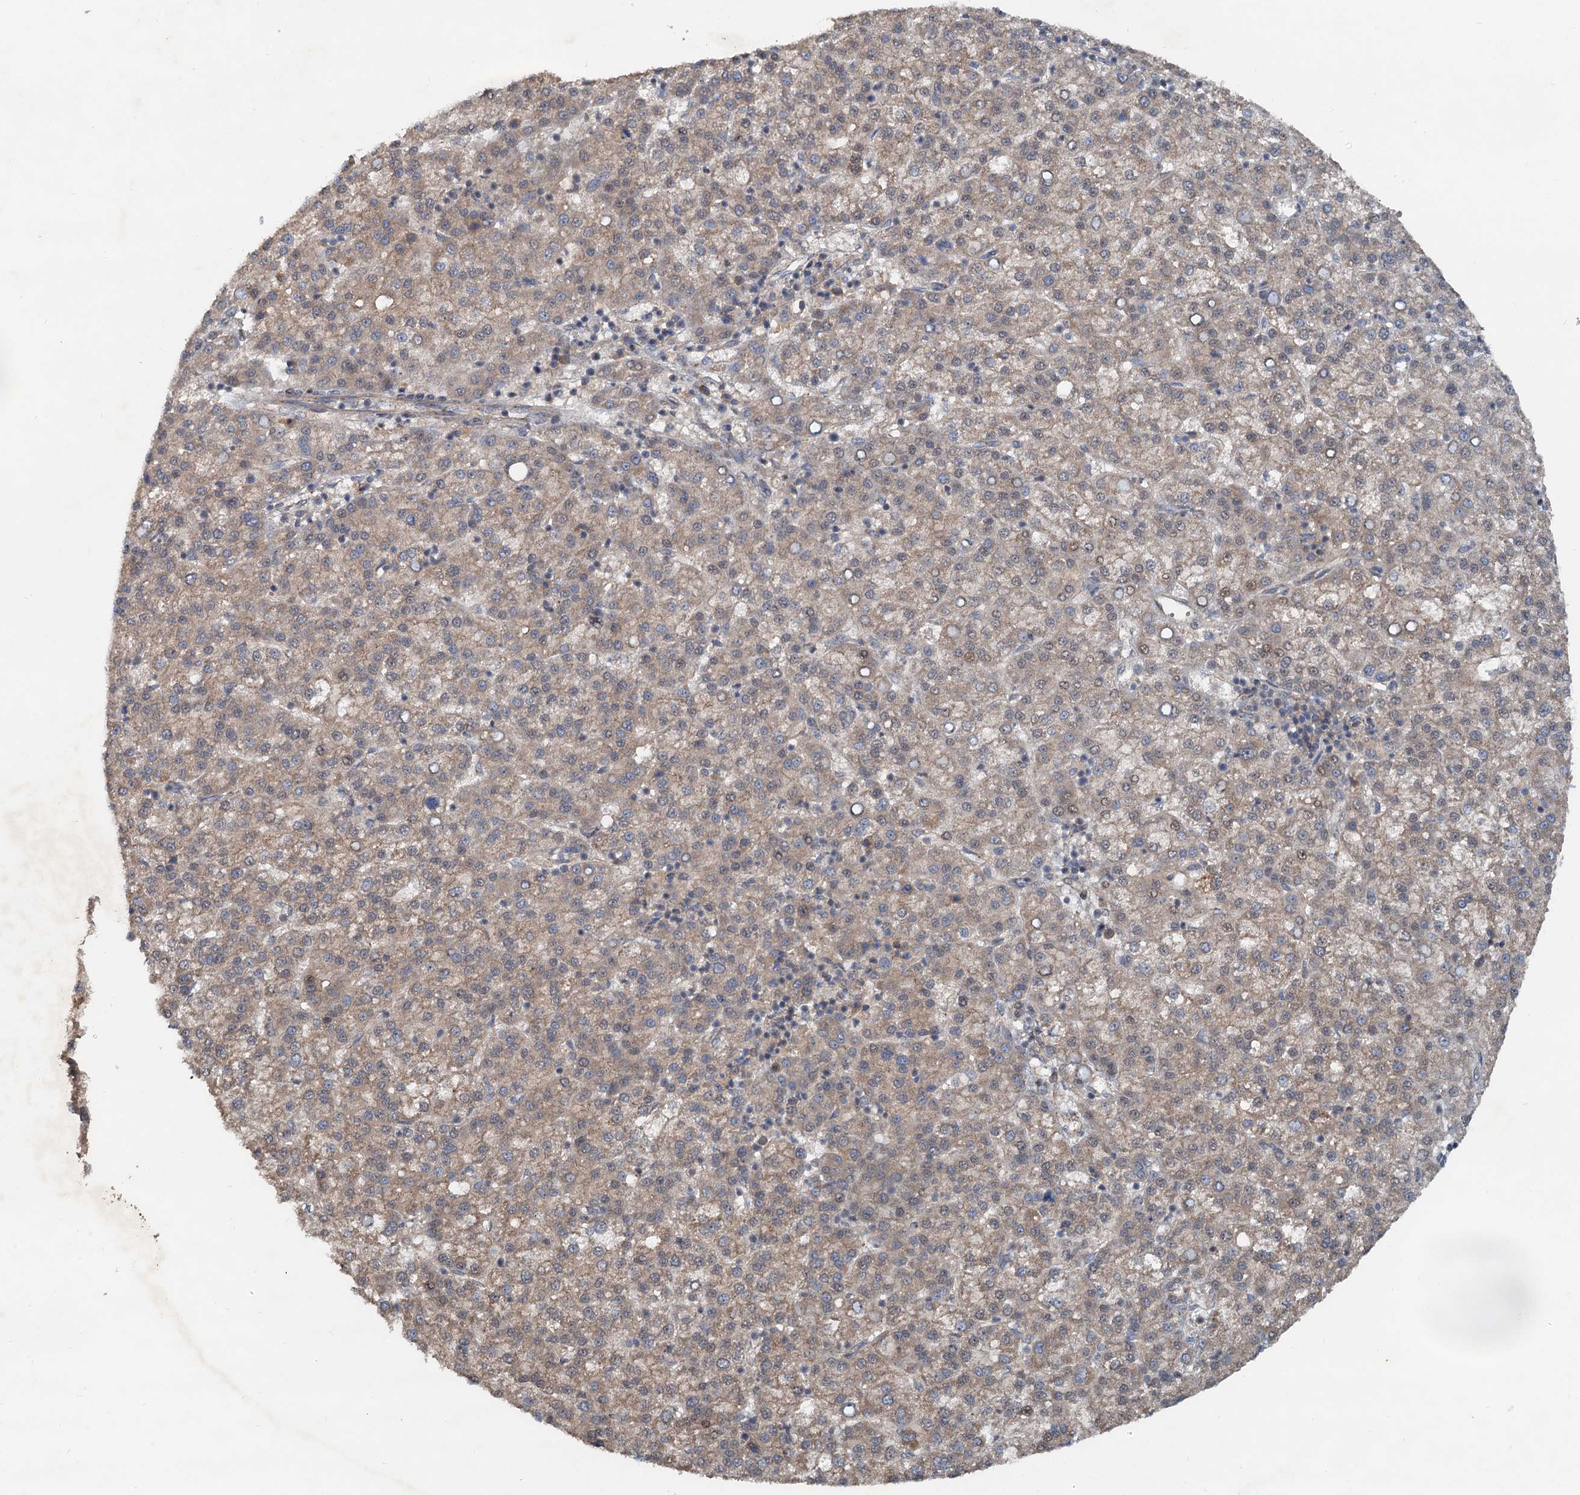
{"staining": {"intensity": "weak", "quantity": ">75%", "location": "cytoplasmic/membranous"}, "tissue": "liver cancer", "cell_type": "Tumor cells", "image_type": "cancer", "snomed": [{"axis": "morphology", "description": "Carcinoma, Hepatocellular, NOS"}, {"axis": "topography", "description": "Liver"}], "caption": "The immunohistochemical stain shows weak cytoplasmic/membranous positivity in tumor cells of liver cancer tissue. (Brightfield microscopy of DAB IHC at high magnification).", "gene": "CEP68", "patient": {"sex": "female", "age": 58}}